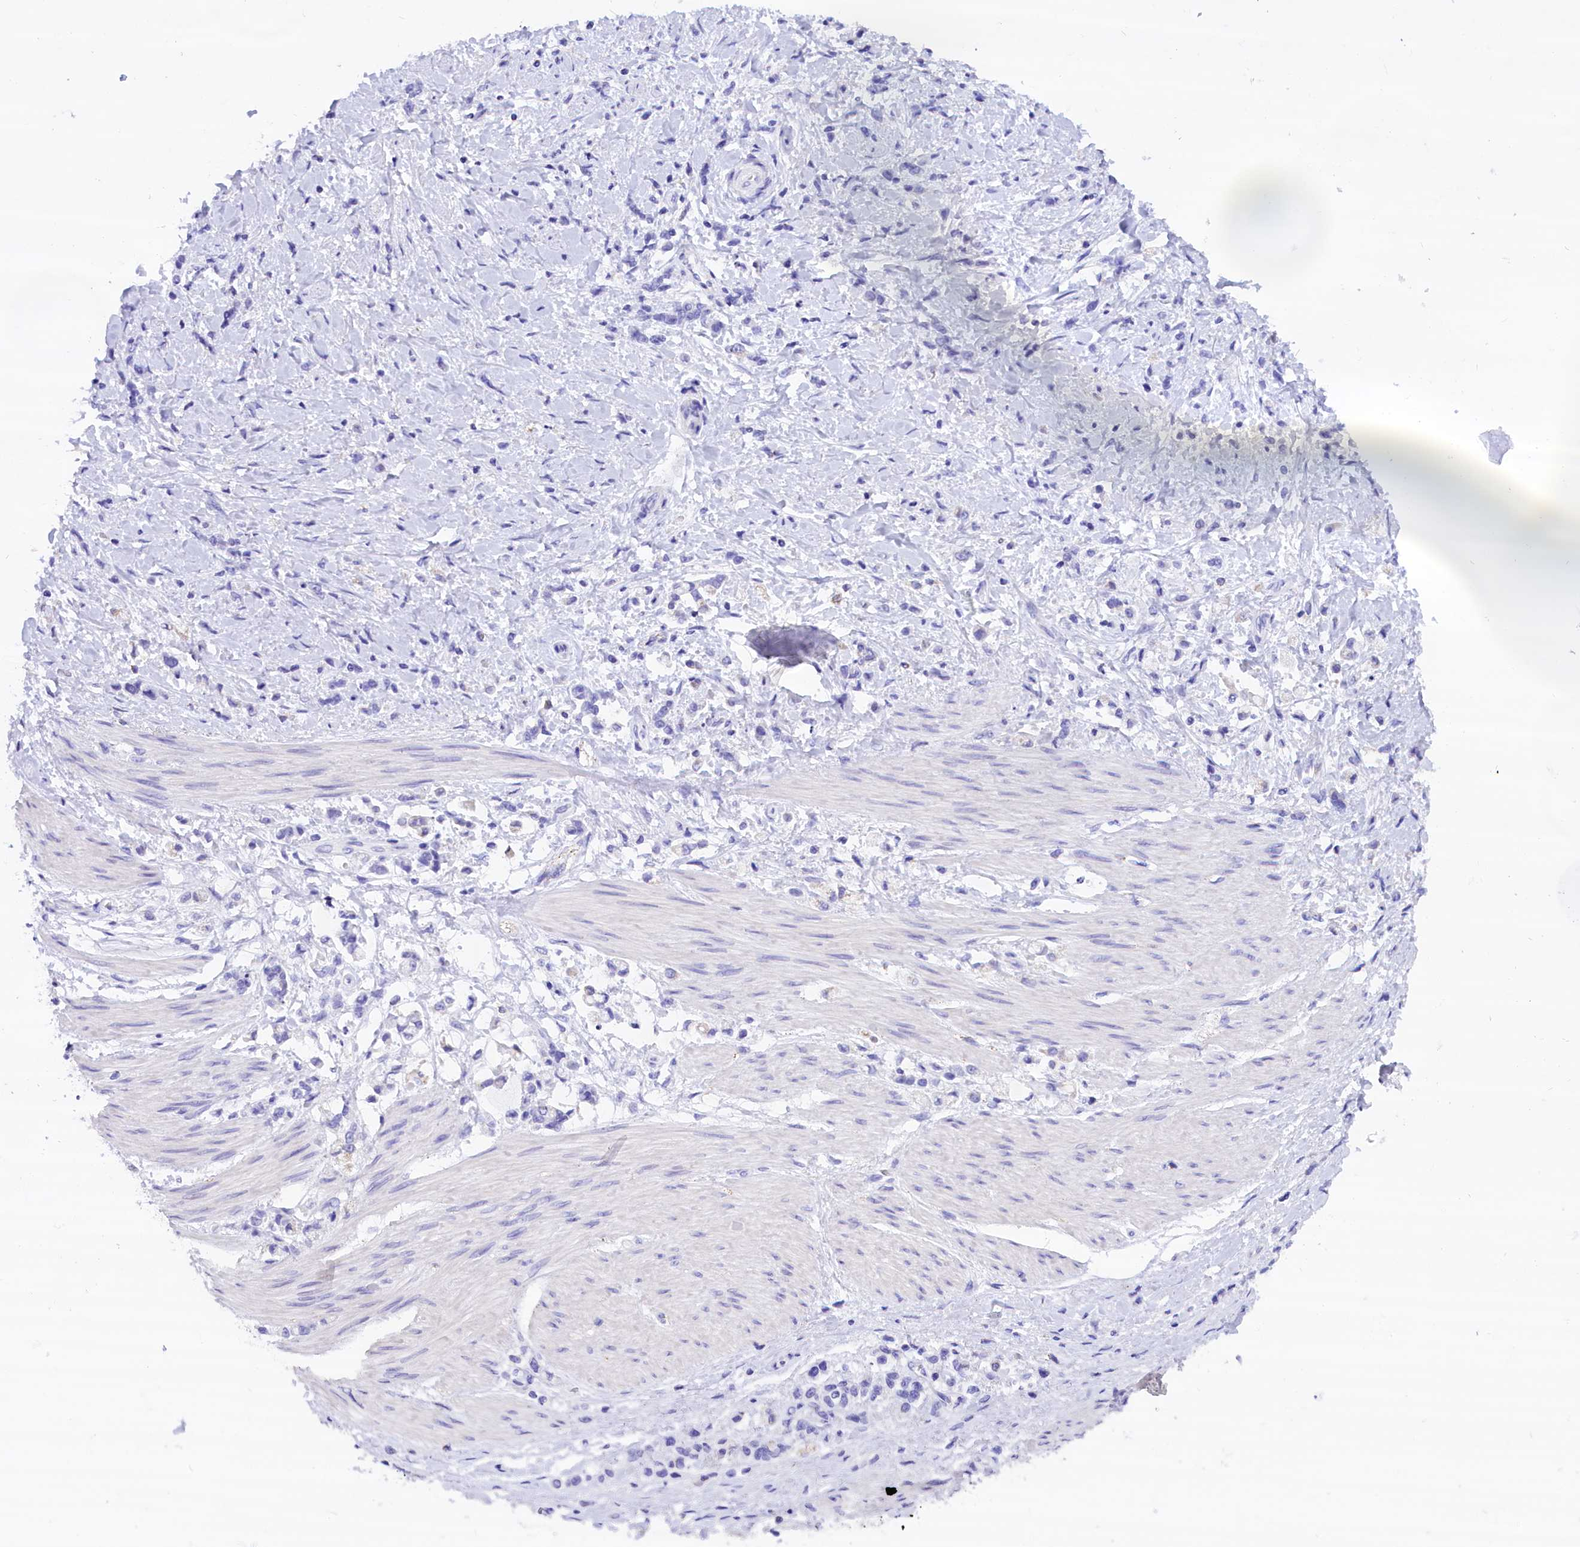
{"staining": {"intensity": "negative", "quantity": "none", "location": "none"}, "tissue": "stomach cancer", "cell_type": "Tumor cells", "image_type": "cancer", "snomed": [{"axis": "morphology", "description": "Adenocarcinoma, NOS"}, {"axis": "topography", "description": "Stomach"}], "caption": "There is no significant expression in tumor cells of adenocarcinoma (stomach).", "gene": "ABAT", "patient": {"sex": "female", "age": 60}}